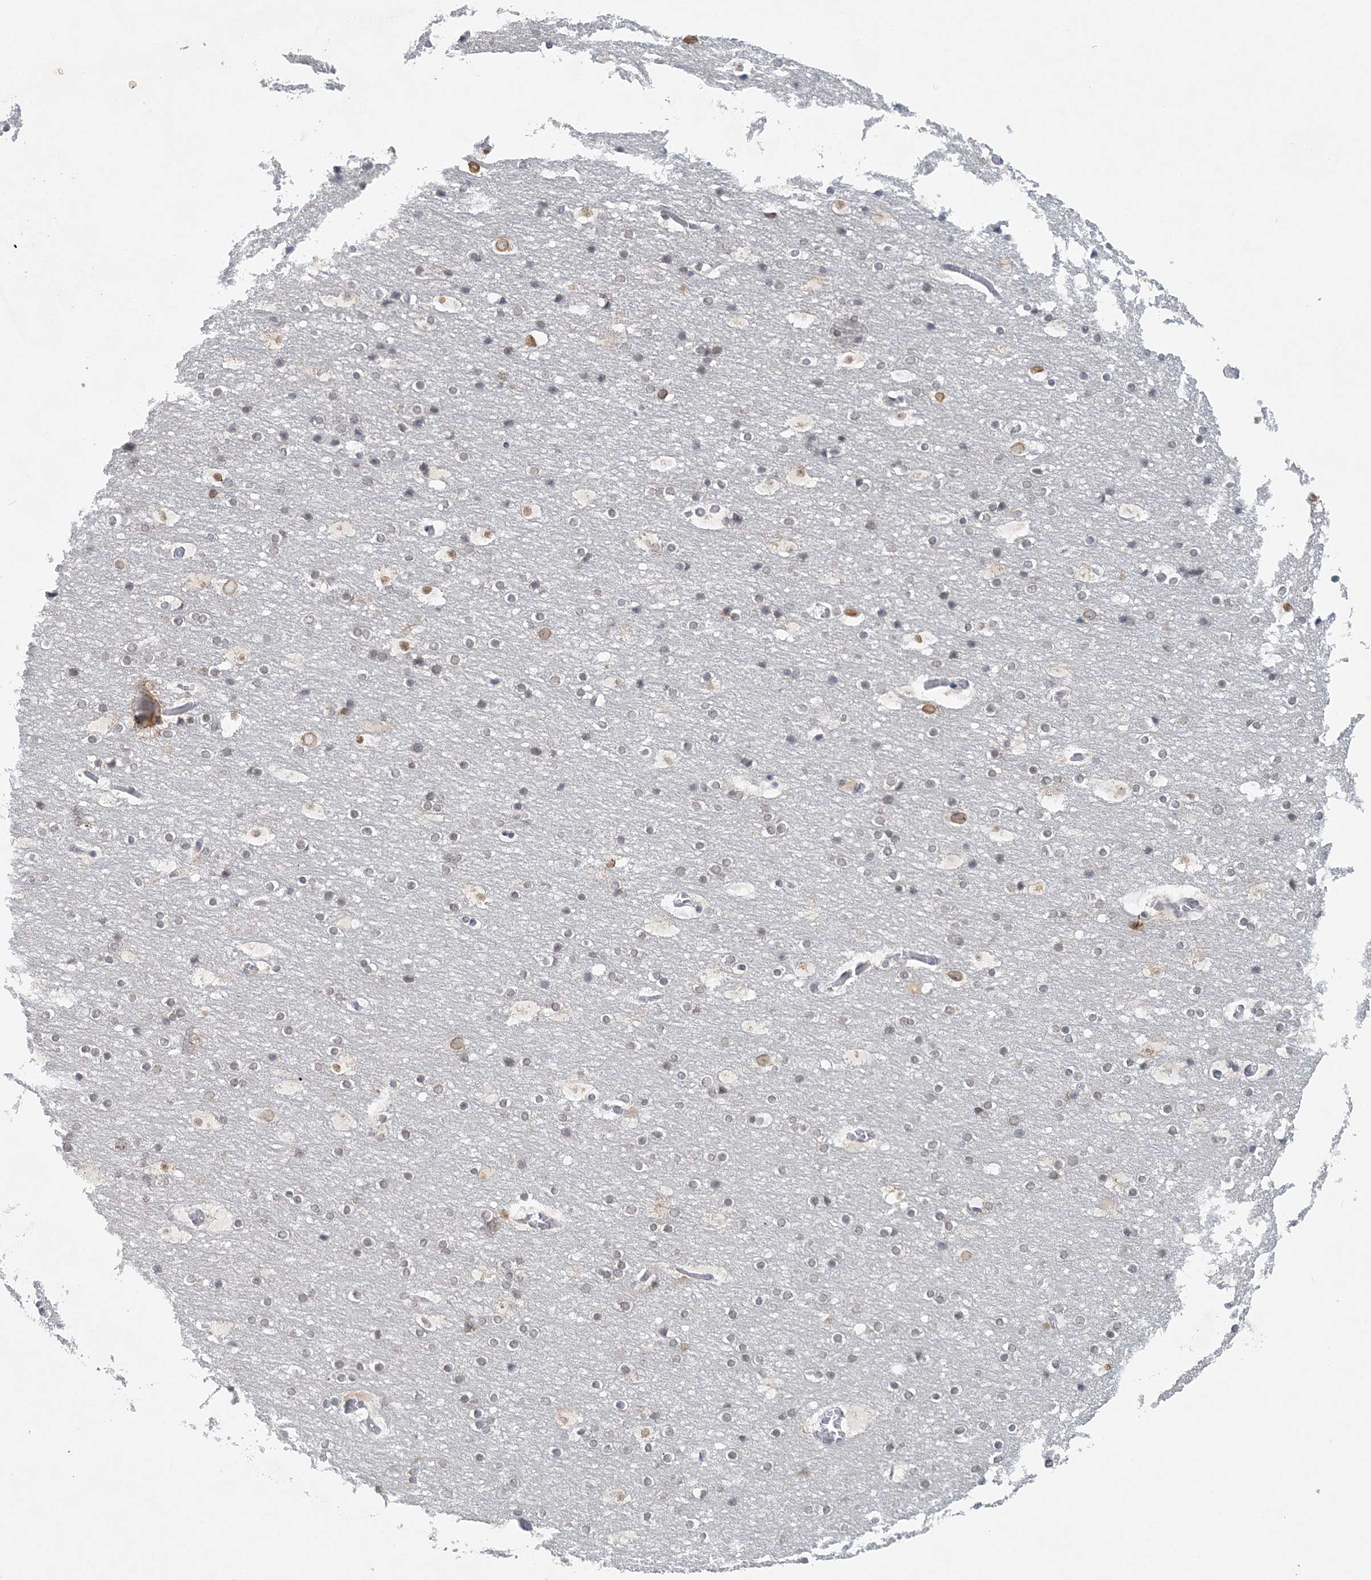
{"staining": {"intensity": "negative", "quantity": "none", "location": "none"}, "tissue": "cerebral cortex", "cell_type": "Endothelial cells", "image_type": "normal", "snomed": [{"axis": "morphology", "description": "Normal tissue, NOS"}, {"axis": "topography", "description": "Cerebral cortex"}], "caption": "IHC histopathology image of benign cerebral cortex: cerebral cortex stained with DAB demonstrates no significant protein staining in endothelial cells.", "gene": "NUP54", "patient": {"sex": "male", "age": 57}}